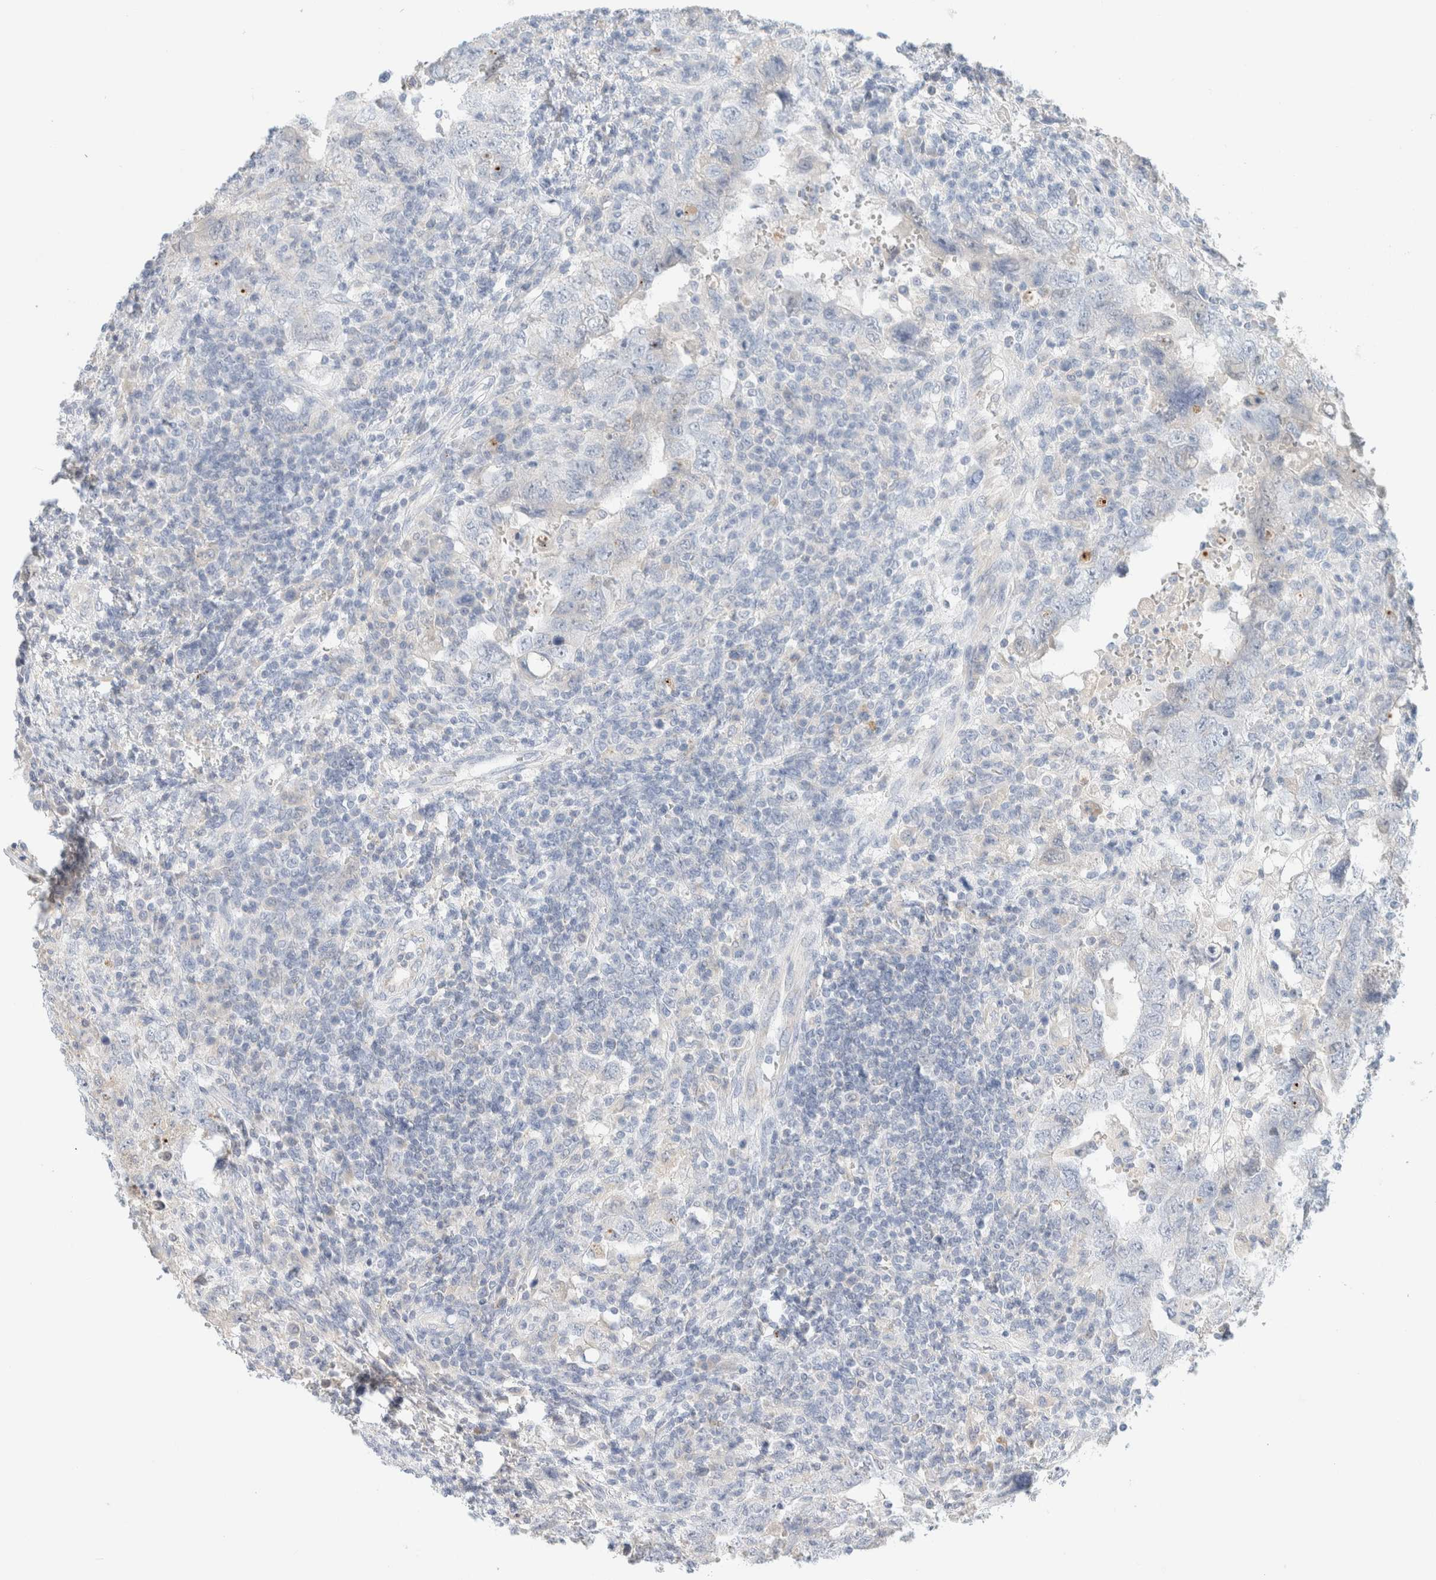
{"staining": {"intensity": "negative", "quantity": "none", "location": "none"}, "tissue": "testis cancer", "cell_type": "Tumor cells", "image_type": "cancer", "snomed": [{"axis": "morphology", "description": "Carcinoma, Embryonal, NOS"}, {"axis": "topography", "description": "Testis"}], "caption": "A histopathology image of embryonal carcinoma (testis) stained for a protein displays no brown staining in tumor cells.", "gene": "HEXD", "patient": {"sex": "male", "age": 26}}